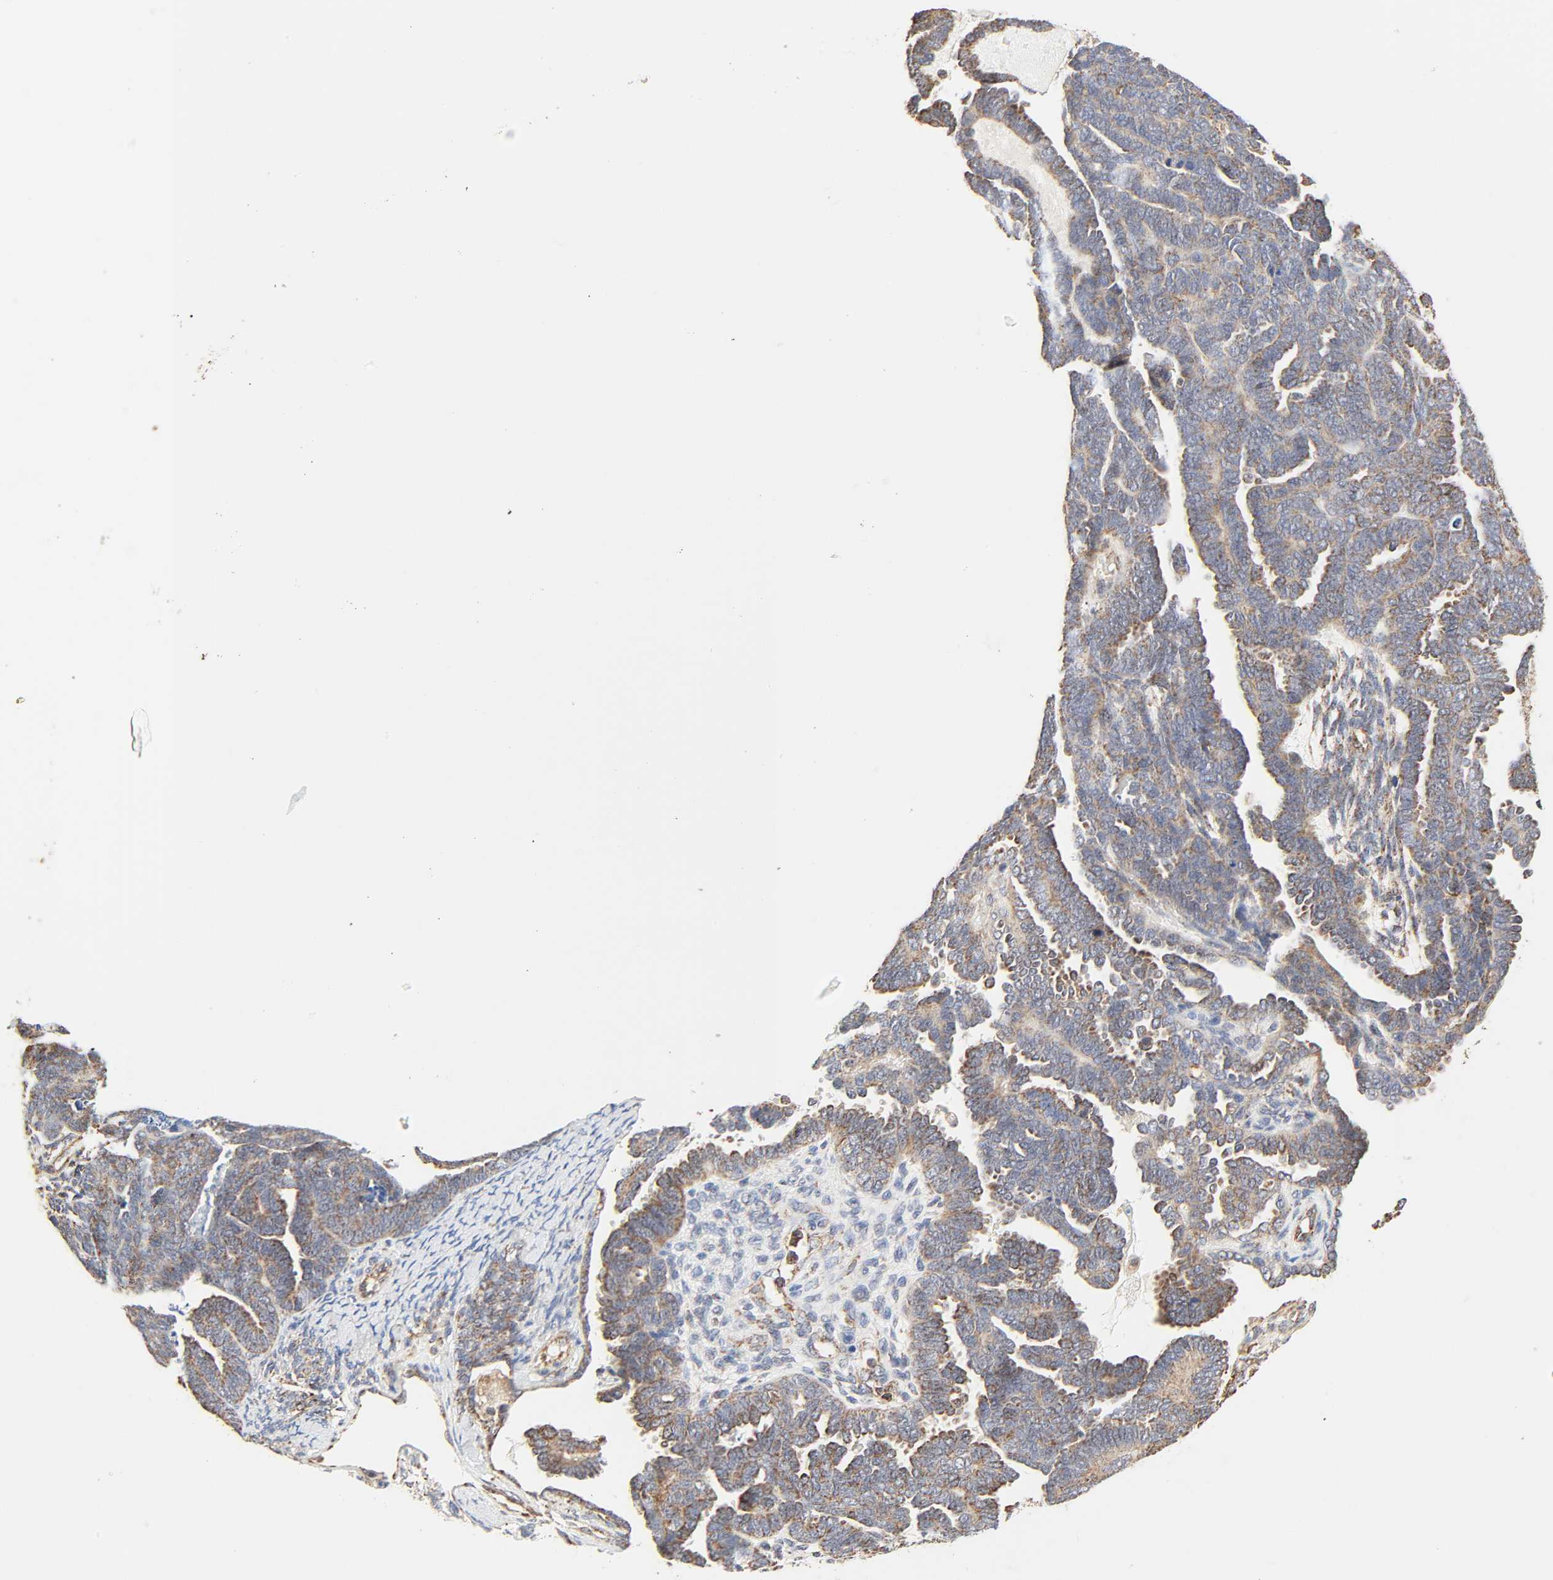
{"staining": {"intensity": "moderate", "quantity": ">75%", "location": "cytoplasmic/membranous"}, "tissue": "endometrial cancer", "cell_type": "Tumor cells", "image_type": "cancer", "snomed": [{"axis": "morphology", "description": "Neoplasm, malignant, NOS"}, {"axis": "topography", "description": "Endometrium"}], "caption": "Immunohistochemistry staining of neoplasm (malignant) (endometrial), which shows medium levels of moderate cytoplasmic/membranous staining in about >75% of tumor cells indicating moderate cytoplasmic/membranous protein staining. The staining was performed using DAB (brown) for protein detection and nuclei were counterstained in hematoxylin (blue).", "gene": "ZMAT5", "patient": {"sex": "female", "age": 74}}